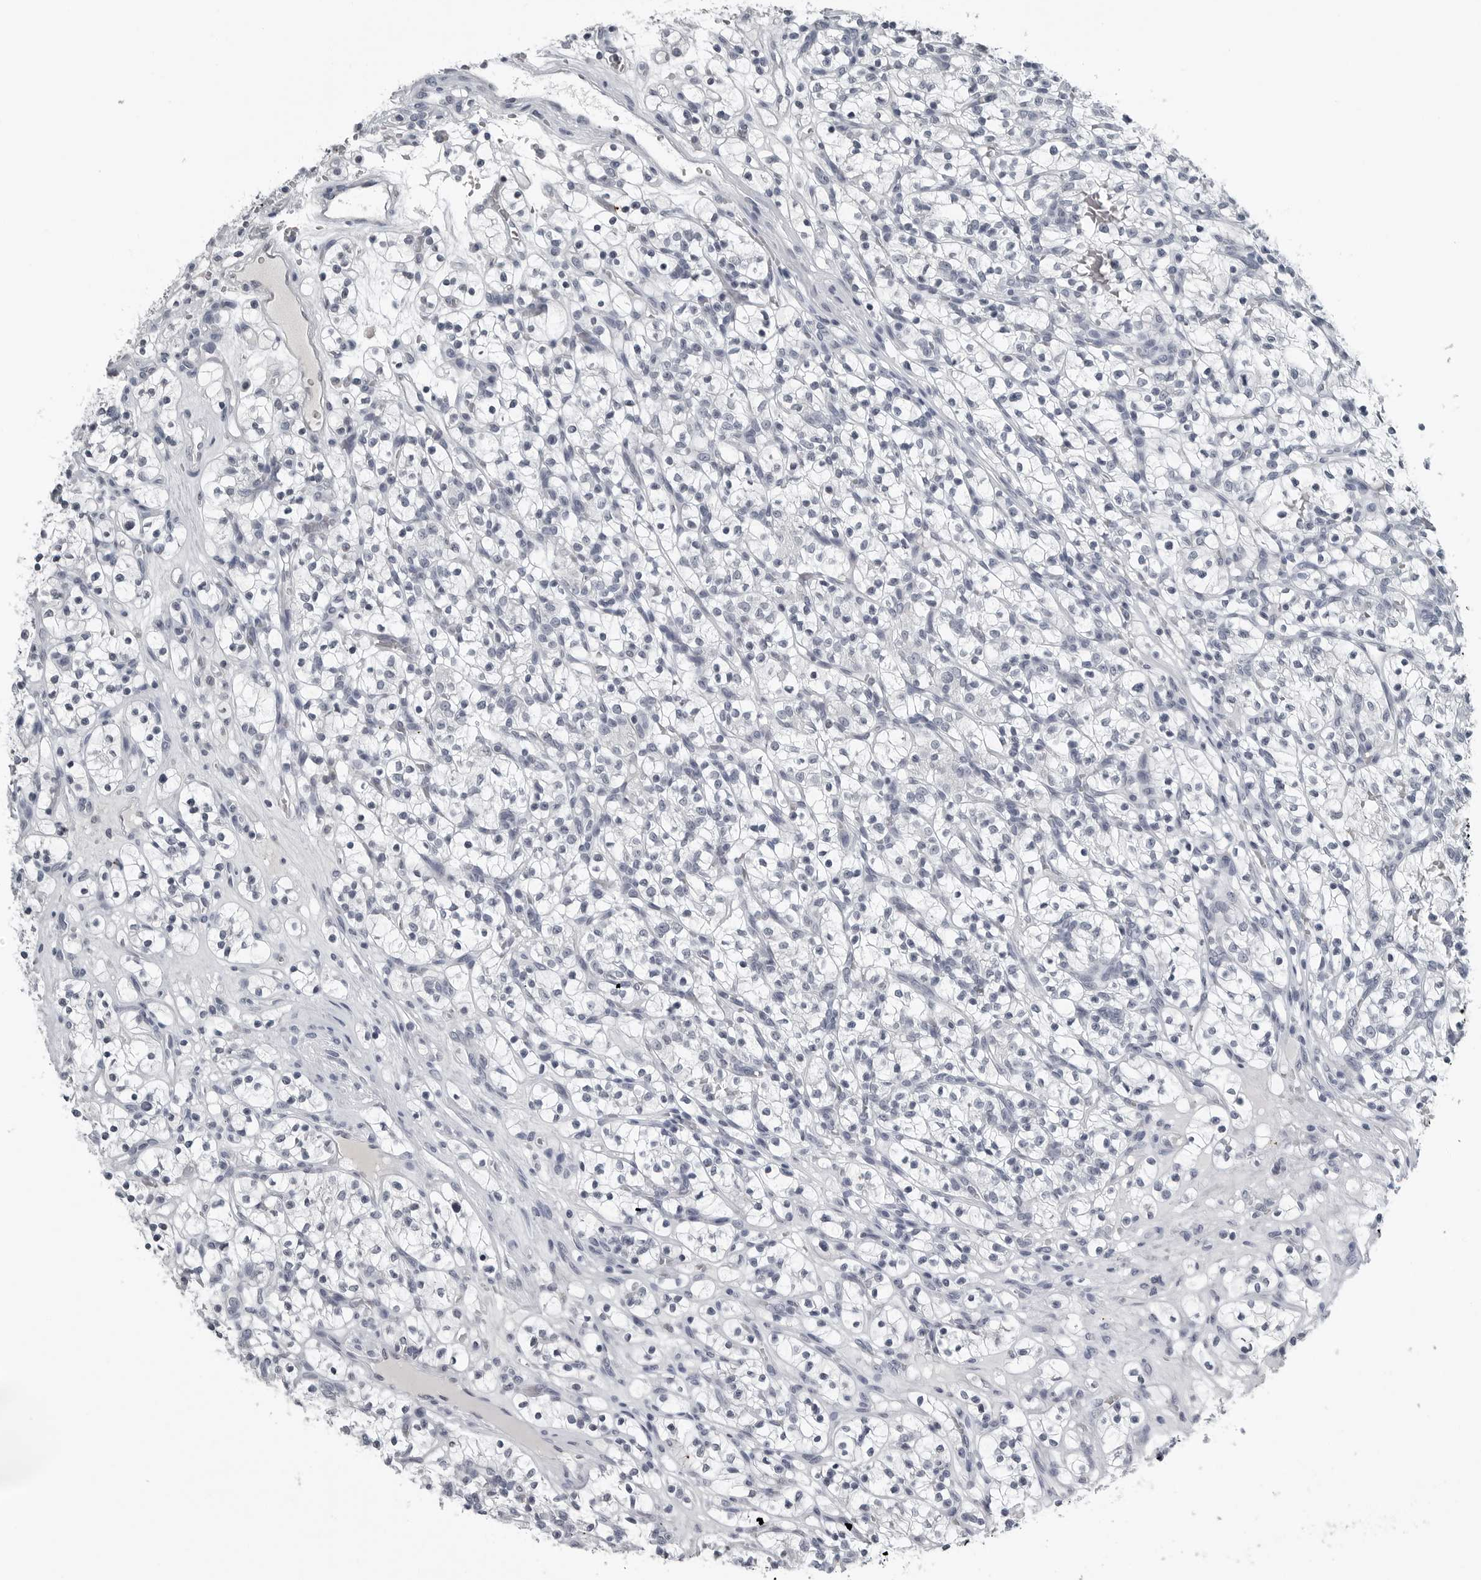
{"staining": {"intensity": "negative", "quantity": "none", "location": "none"}, "tissue": "renal cancer", "cell_type": "Tumor cells", "image_type": "cancer", "snomed": [{"axis": "morphology", "description": "Adenocarcinoma, NOS"}, {"axis": "topography", "description": "Kidney"}], "caption": "Image shows no significant protein expression in tumor cells of renal cancer.", "gene": "SPINK1", "patient": {"sex": "female", "age": 57}}